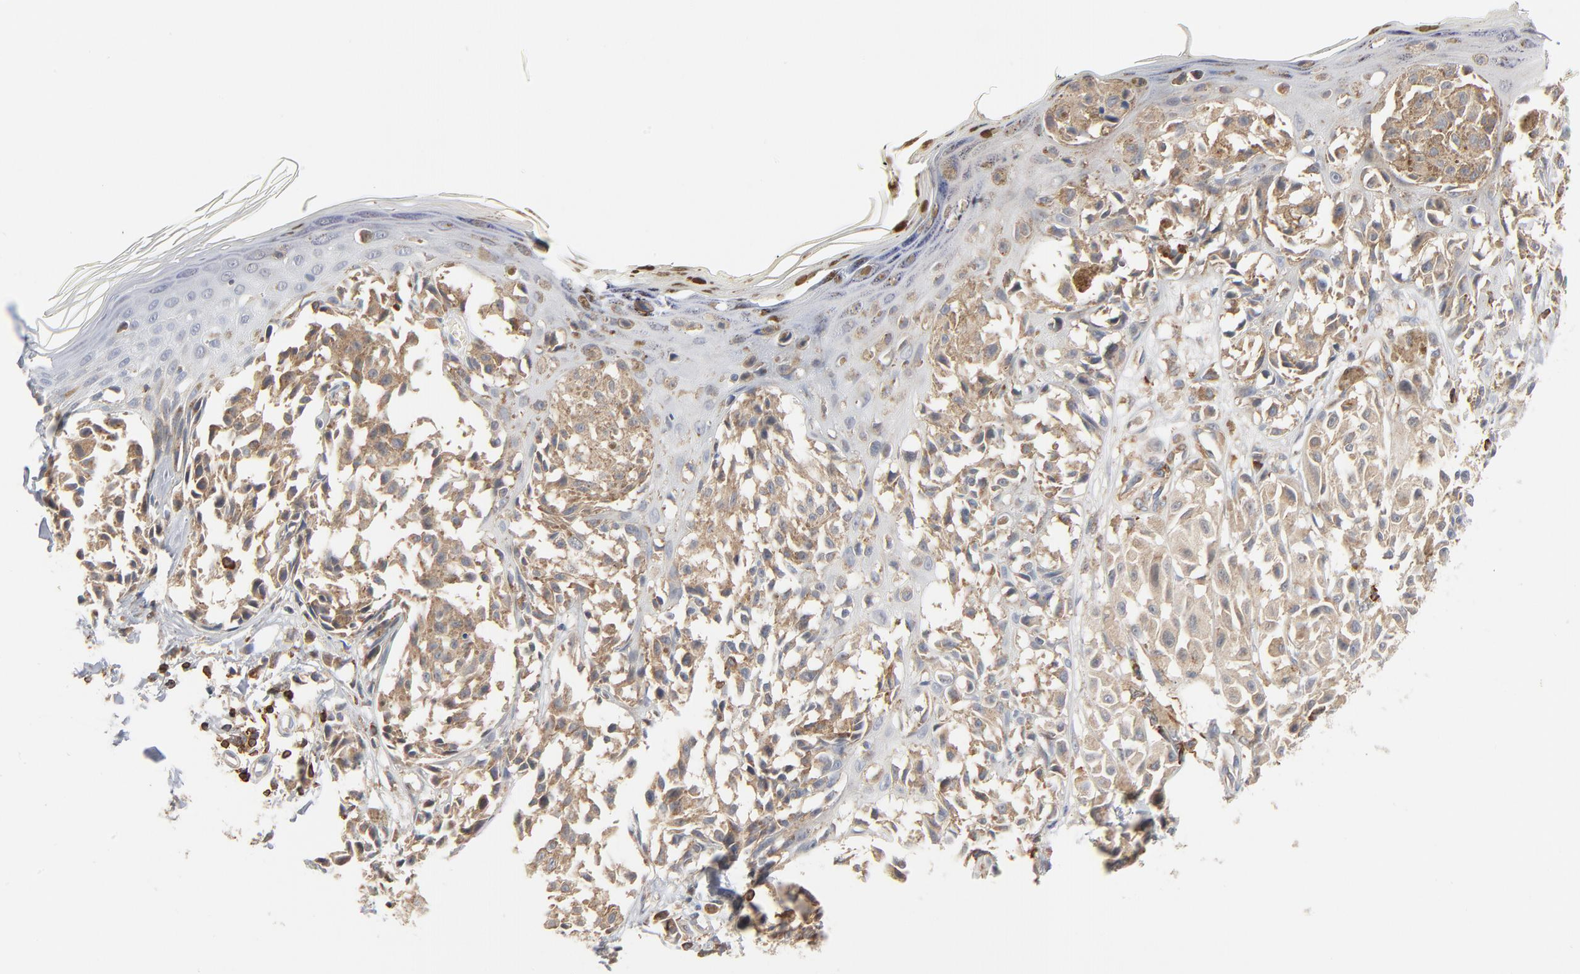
{"staining": {"intensity": "weak", "quantity": ">75%", "location": "cytoplasmic/membranous"}, "tissue": "melanoma", "cell_type": "Tumor cells", "image_type": "cancer", "snomed": [{"axis": "morphology", "description": "Malignant melanoma, NOS"}, {"axis": "topography", "description": "Skin"}], "caption": "About >75% of tumor cells in malignant melanoma reveal weak cytoplasmic/membranous protein expression as visualized by brown immunohistochemical staining.", "gene": "SH3KBP1", "patient": {"sex": "female", "age": 38}}